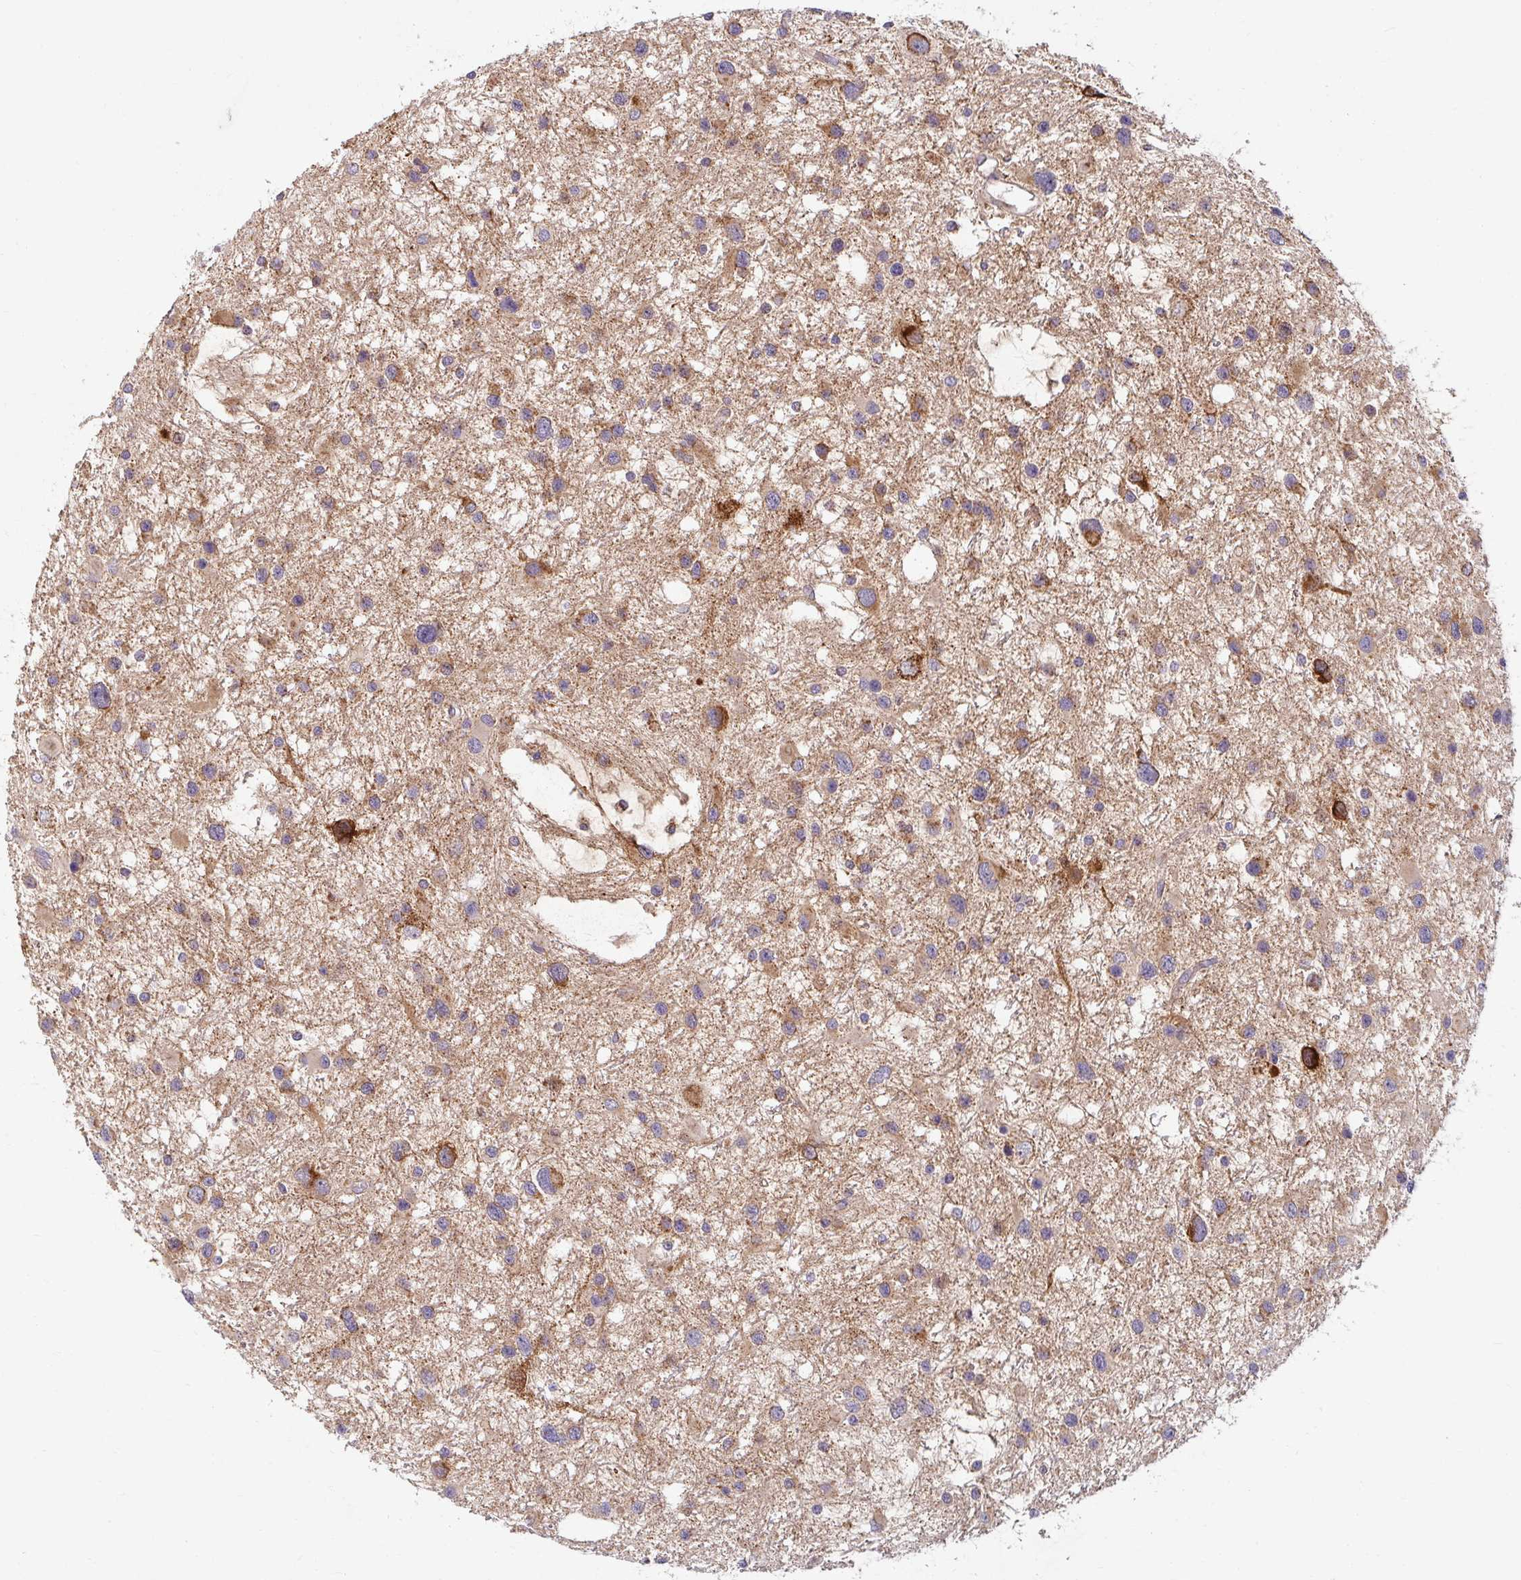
{"staining": {"intensity": "moderate", "quantity": "25%-75%", "location": "cytoplasmic/membranous"}, "tissue": "glioma", "cell_type": "Tumor cells", "image_type": "cancer", "snomed": [{"axis": "morphology", "description": "Glioma, malignant, Low grade"}, {"axis": "topography", "description": "Brain"}], "caption": "High-magnification brightfield microscopy of low-grade glioma (malignant) stained with DAB (brown) and counterstained with hematoxylin (blue). tumor cells exhibit moderate cytoplasmic/membranous positivity is seen in about25%-75% of cells. The staining was performed using DAB (3,3'-diaminobenzidine), with brown indicating positive protein expression. Nuclei are stained blue with hematoxylin.", "gene": "SKP2", "patient": {"sex": "female", "age": 32}}